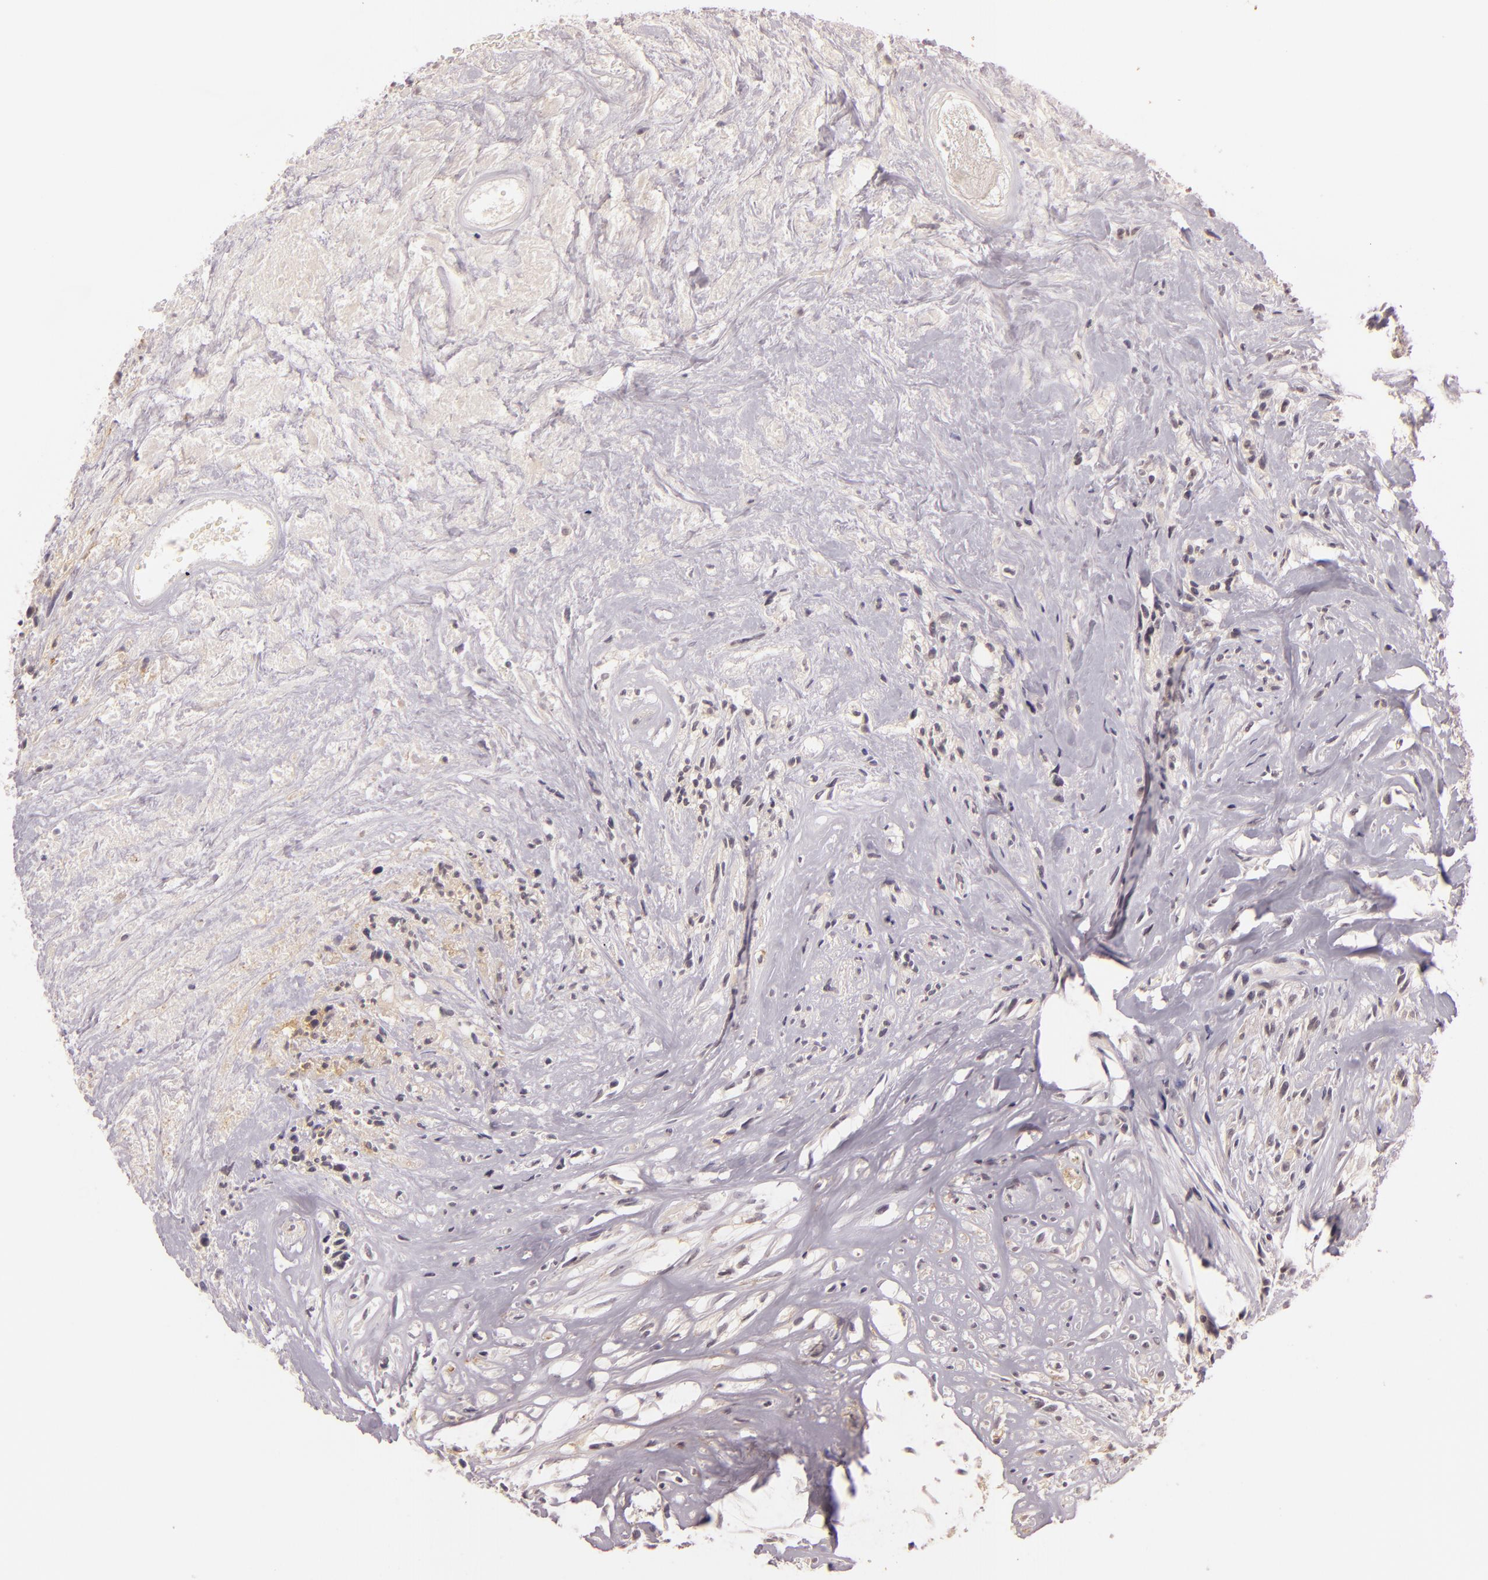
{"staining": {"intensity": "moderate", "quantity": "<25%", "location": "nuclear"}, "tissue": "glioma", "cell_type": "Tumor cells", "image_type": "cancer", "snomed": [{"axis": "morphology", "description": "Glioma, malignant, High grade"}, {"axis": "topography", "description": "Brain"}], "caption": "Immunohistochemistry (IHC) staining of high-grade glioma (malignant), which exhibits low levels of moderate nuclear expression in about <25% of tumor cells indicating moderate nuclear protein positivity. The staining was performed using DAB (3,3'-diaminobenzidine) (brown) for protein detection and nuclei were counterstained in hematoxylin (blue).", "gene": "CASP8", "patient": {"sex": "male", "age": 48}}